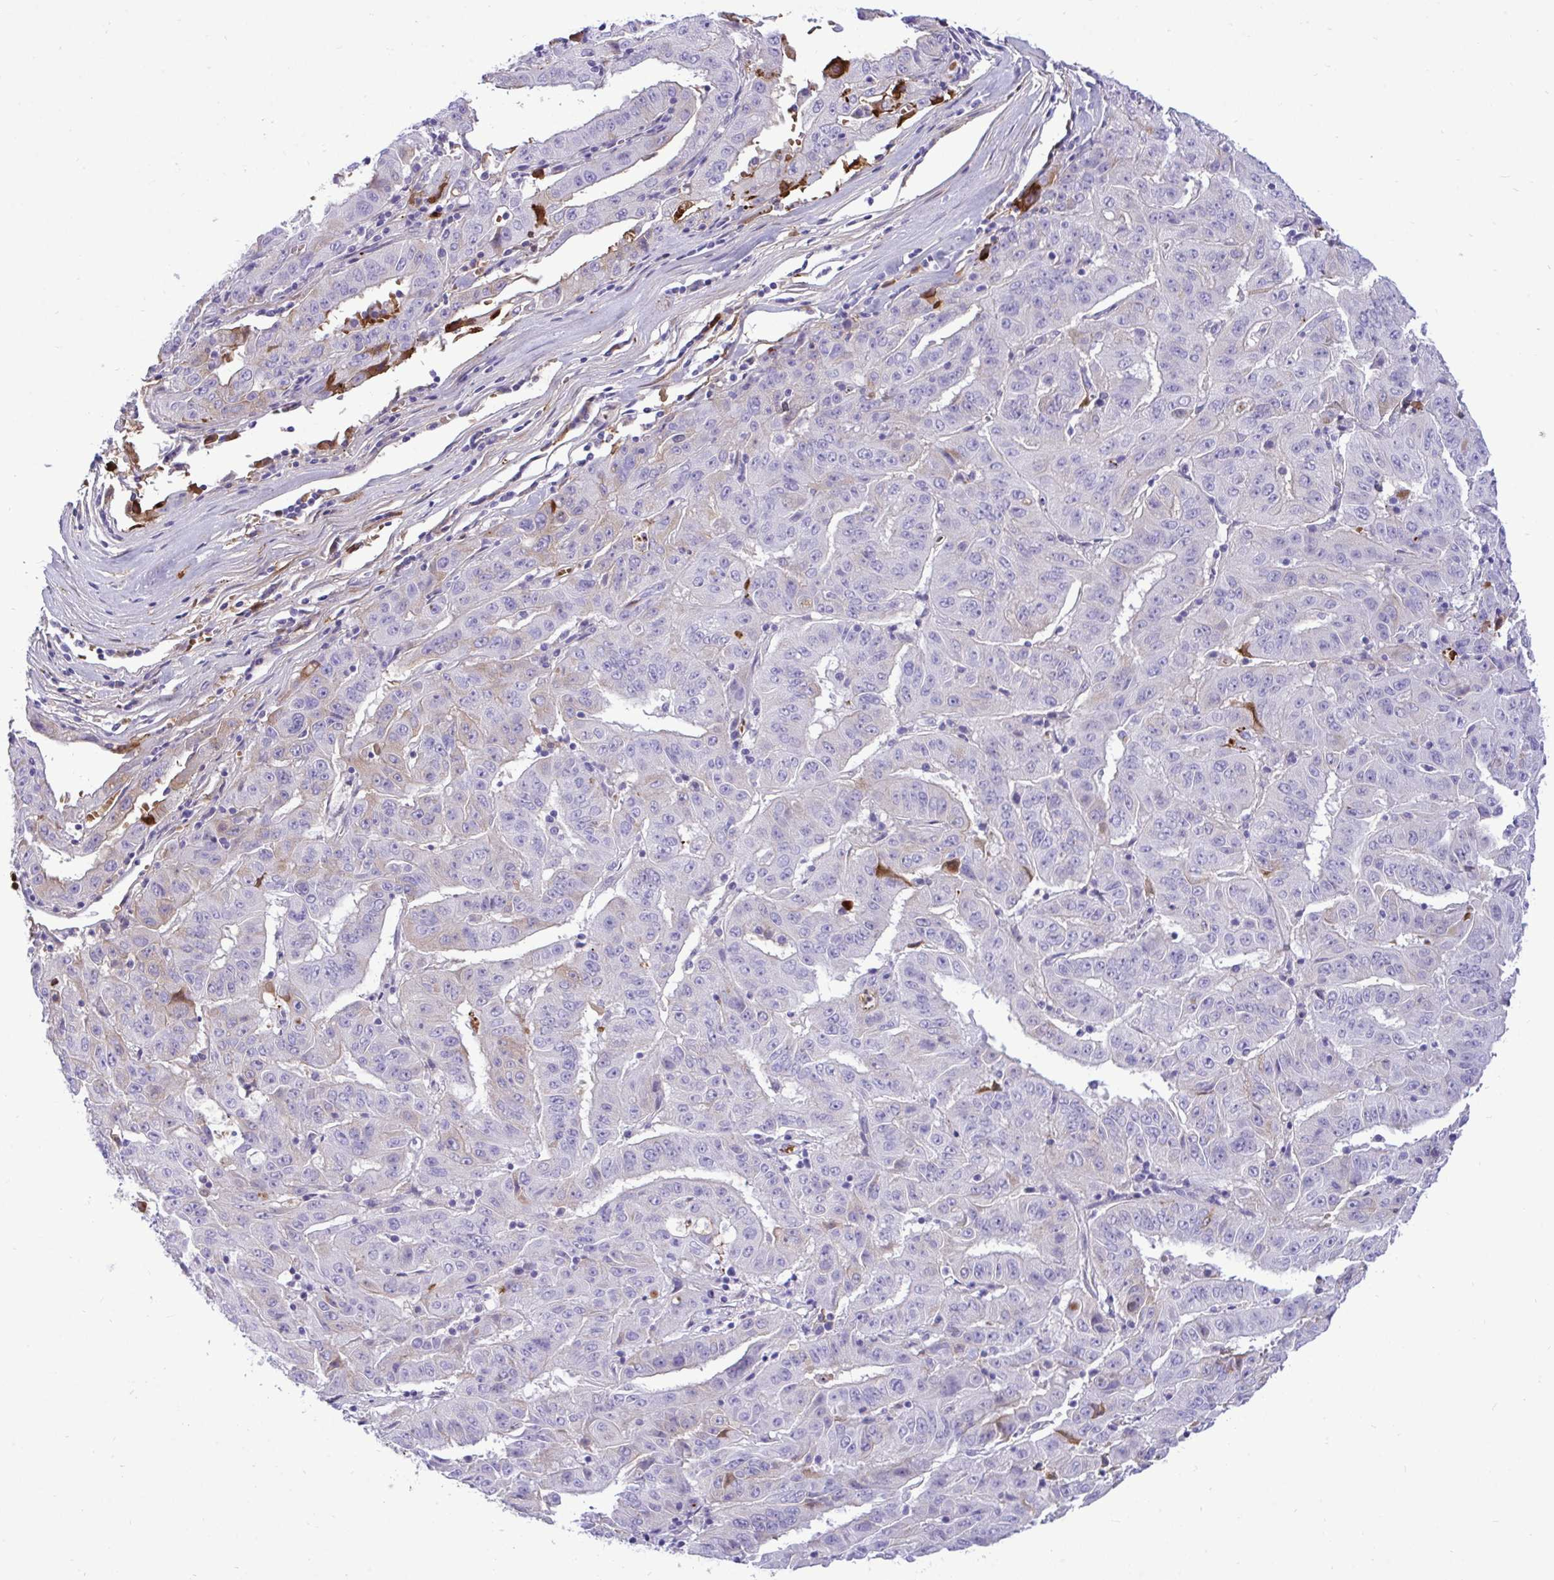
{"staining": {"intensity": "negative", "quantity": "none", "location": "none"}, "tissue": "pancreatic cancer", "cell_type": "Tumor cells", "image_type": "cancer", "snomed": [{"axis": "morphology", "description": "Adenocarcinoma, NOS"}, {"axis": "topography", "description": "Pancreas"}], "caption": "Tumor cells are negative for brown protein staining in adenocarcinoma (pancreatic). (IHC, brightfield microscopy, high magnification).", "gene": "F2", "patient": {"sex": "male", "age": 63}}